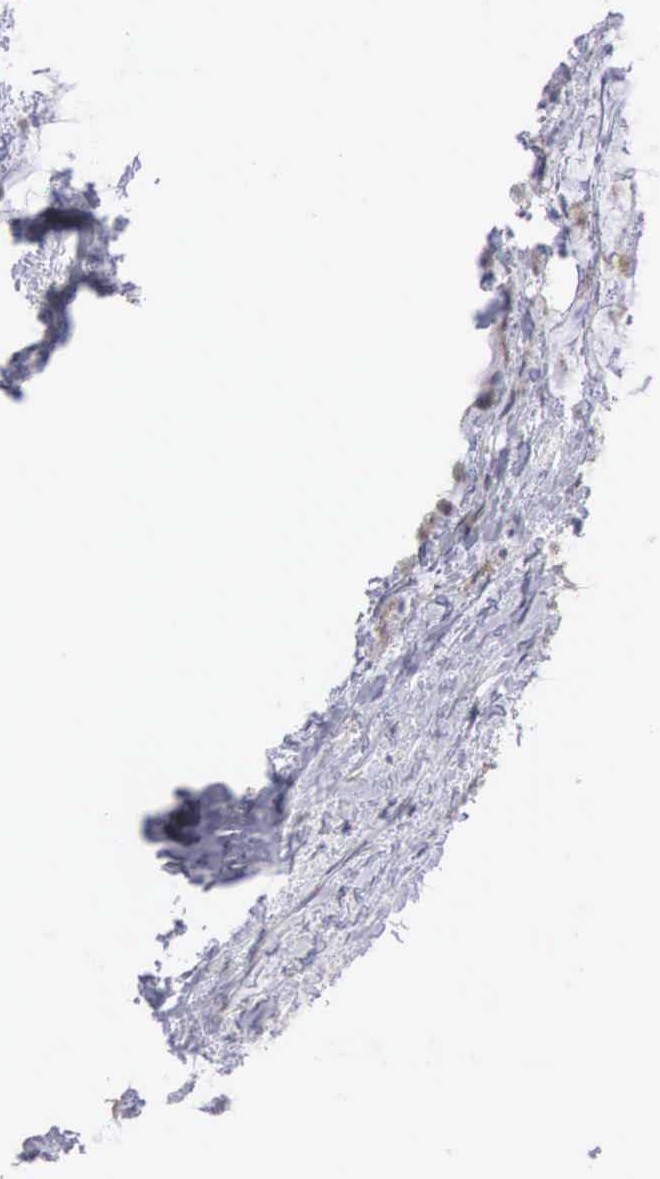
{"staining": {"intensity": "moderate", "quantity": ">75%", "location": "cytoplasmic/membranous"}, "tissue": "breast cancer", "cell_type": "Tumor cells", "image_type": "cancer", "snomed": [{"axis": "morphology", "description": "Lobular carcinoma"}, {"axis": "topography", "description": "Breast"}], "caption": "Breast cancer stained with DAB IHC exhibits medium levels of moderate cytoplasmic/membranous expression in approximately >75% of tumor cells.", "gene": "AMN", "patient": {"sex": "female", "age": 85}}